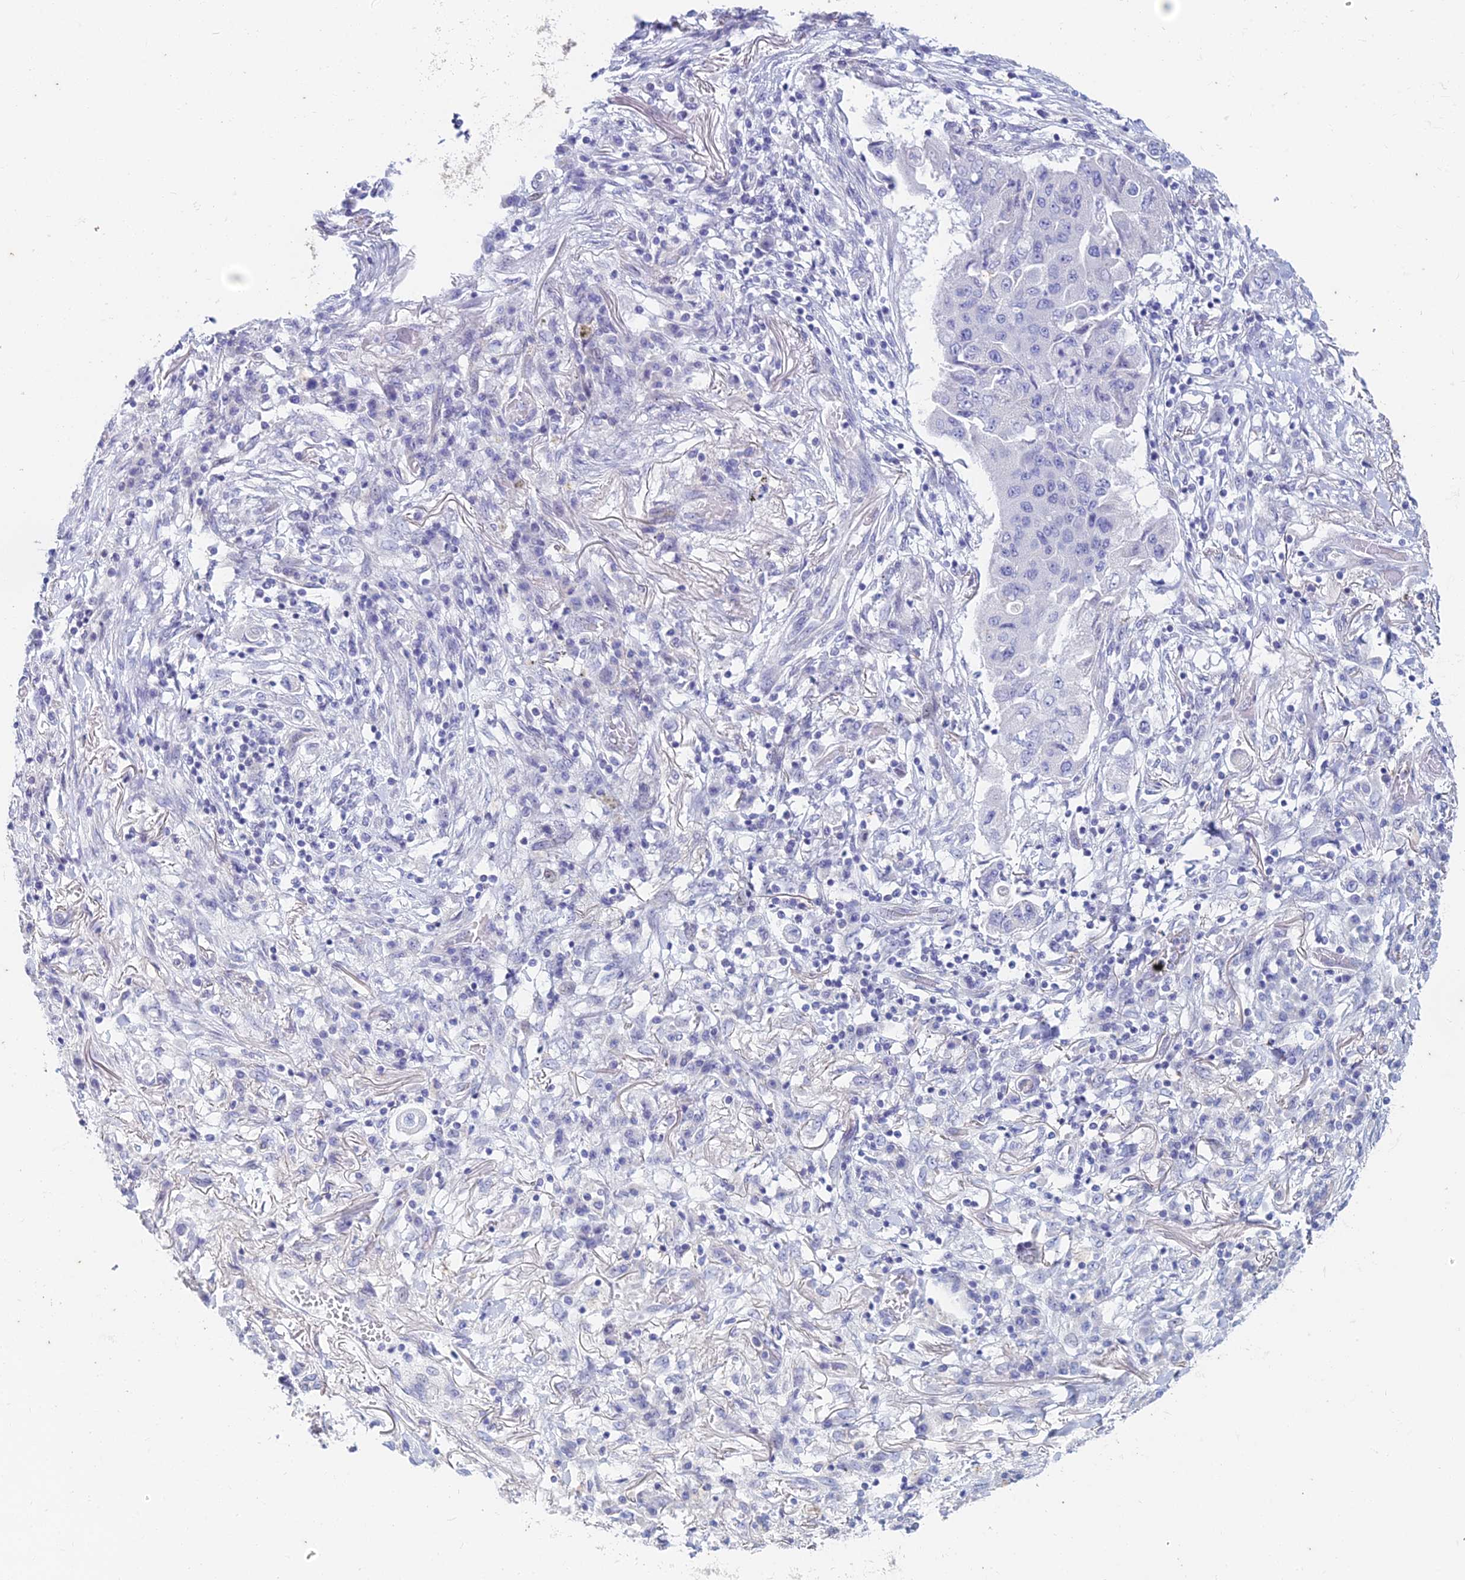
{"staining": {"intensity": "negative", "quantity": "none", "location": "none"}, "tissue": "lung cancer", "cell_type": "Tumor cells", "image_type": "cancer", "snomed": [{"axis": "morphology", "description": "Squamous cell carcinoma, NOS"}, {"axis": "topography", "description": "Lung"}], "caption": "The immunohistochemistry image has no significant expression in tumor cells of lung squamous cell carcinoma tissue.", "gene": "EEF2KMT", "patient": {"sex": "male", "age": 74}}